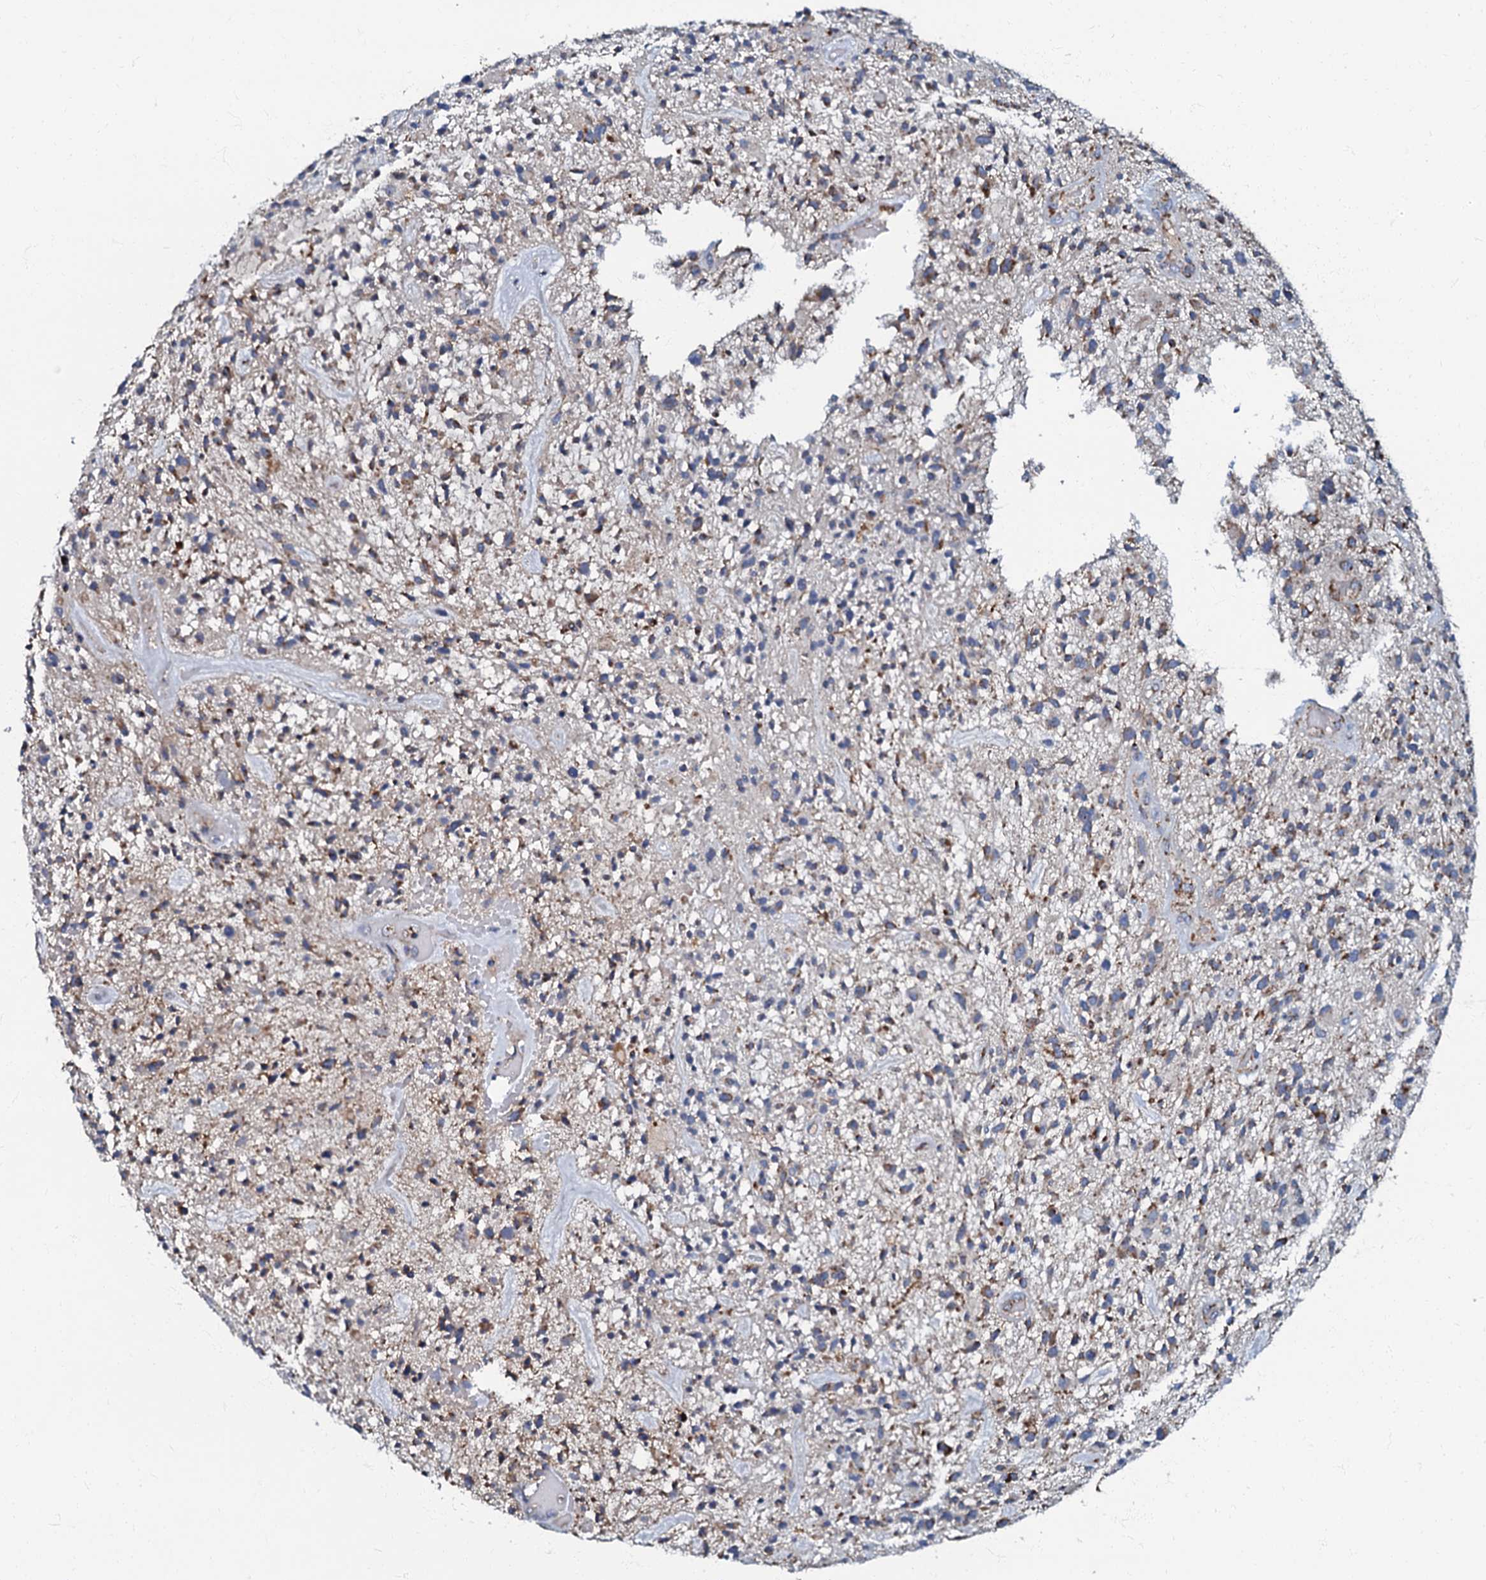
{"staining": {"intensity": "moderate", "quantity": "<25%", "location": "cytoplasmic/membranous"}, "tissue": "glioma", "cell_type": "Tumor cells", "image_type": "cancer", "snomed": [{"axis": "morphology", "description": "Glioma, malignant, High grade"}, {"axis": "topography", "description": "Brain"}], "caption": "A low amount of moderate cytoplasmic/membranous expression is present in approximately <25% of tumor cells in glioma tissue.", "gene": "NDUFA12", "patient": {"sex": "male", "age": 47}}